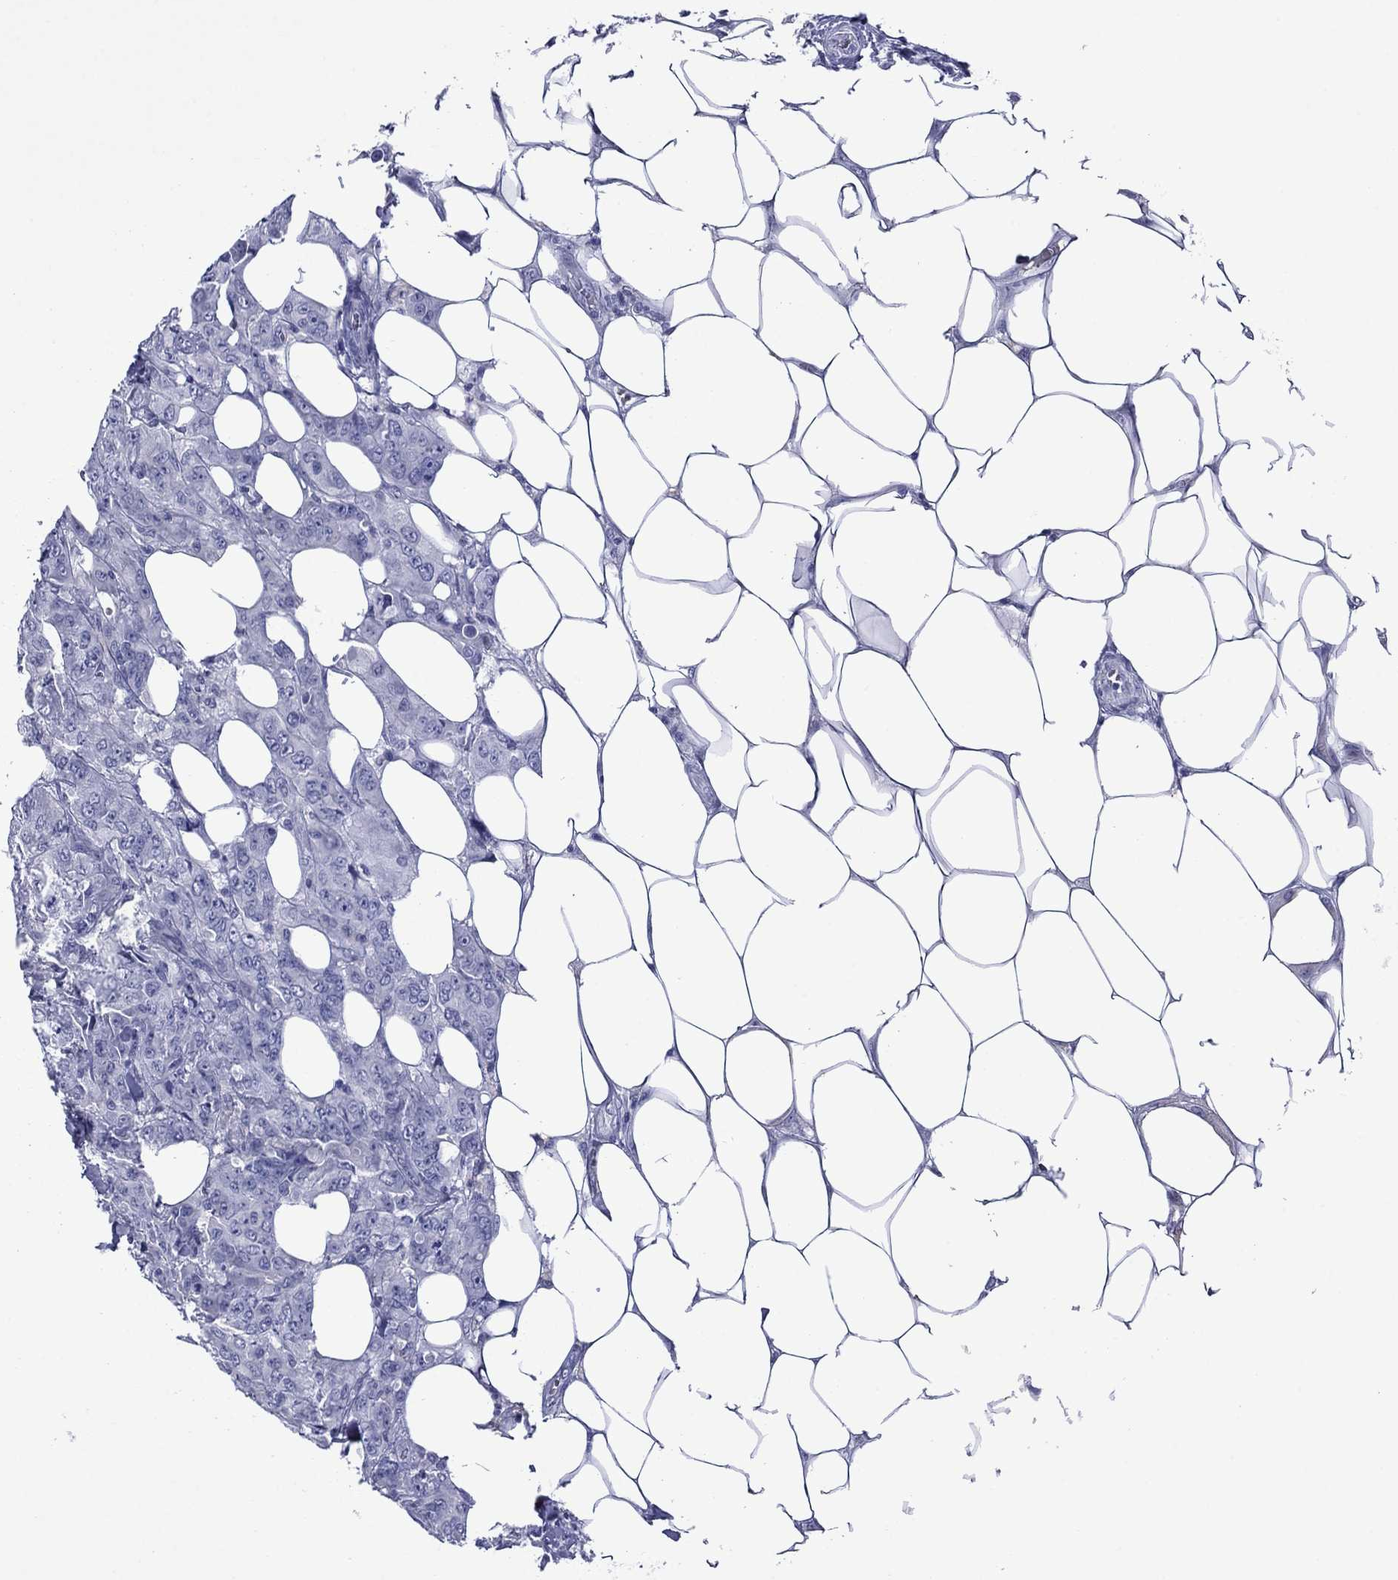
{"staining": {"intensity": "negative", "quantity": "none", "location": "none"}, "tissue": "breast cancer", "cell_type": "Tumor cells", "image_type": "cancer", "snomed": [{"axis": "morphology", "description": "Duct carcinoma"}, {"axis": "topography", "description": "Breast"}], "caption": "Infiltrating ductal carcinoma (breast) was stained to show a protein in brown. There is no significant positivity in tumor cells.", "gene": "PIWIL1", "patient": {"sex": "female", "age": 43}}